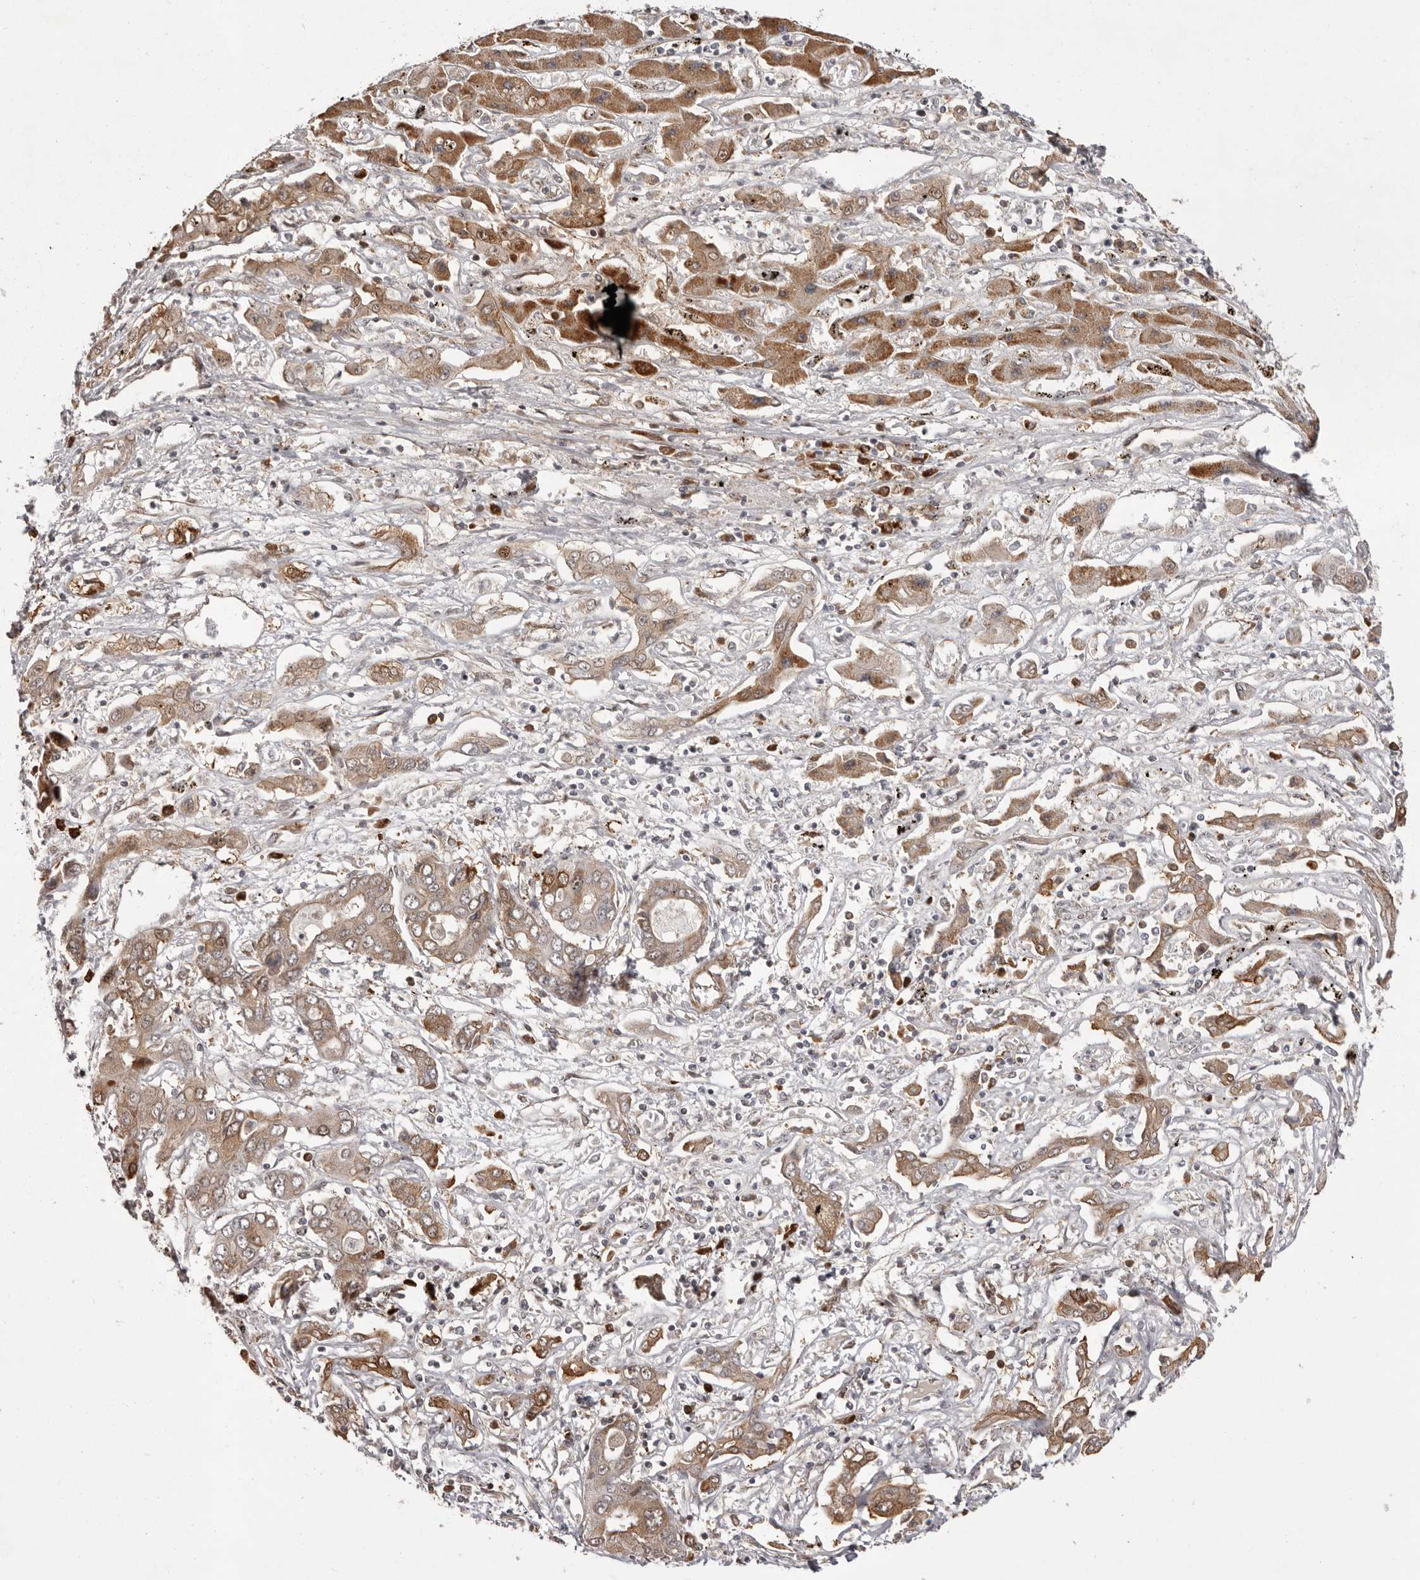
{"staining": {"intensity": "moderate", "quantity": ">75%", "location": "cytoplasmic/membranous"}, "tissue": "liver cancer", "cell_type": "Tumor cells", "image_type": "cancer", "snomed": [{"axis": "morphology", "description": "Cholangiocarcinoma"}, {"axis": "topography", "description": "Liver"}], "caption": "Protein expression analysis of human liver cholangiocarcinoma reveals moderate cytoplasmic/membranous expression in approximately >75% of tumor cells.", "gene": "GFOD1", "patient": {"sex": "male", "age": 67}}